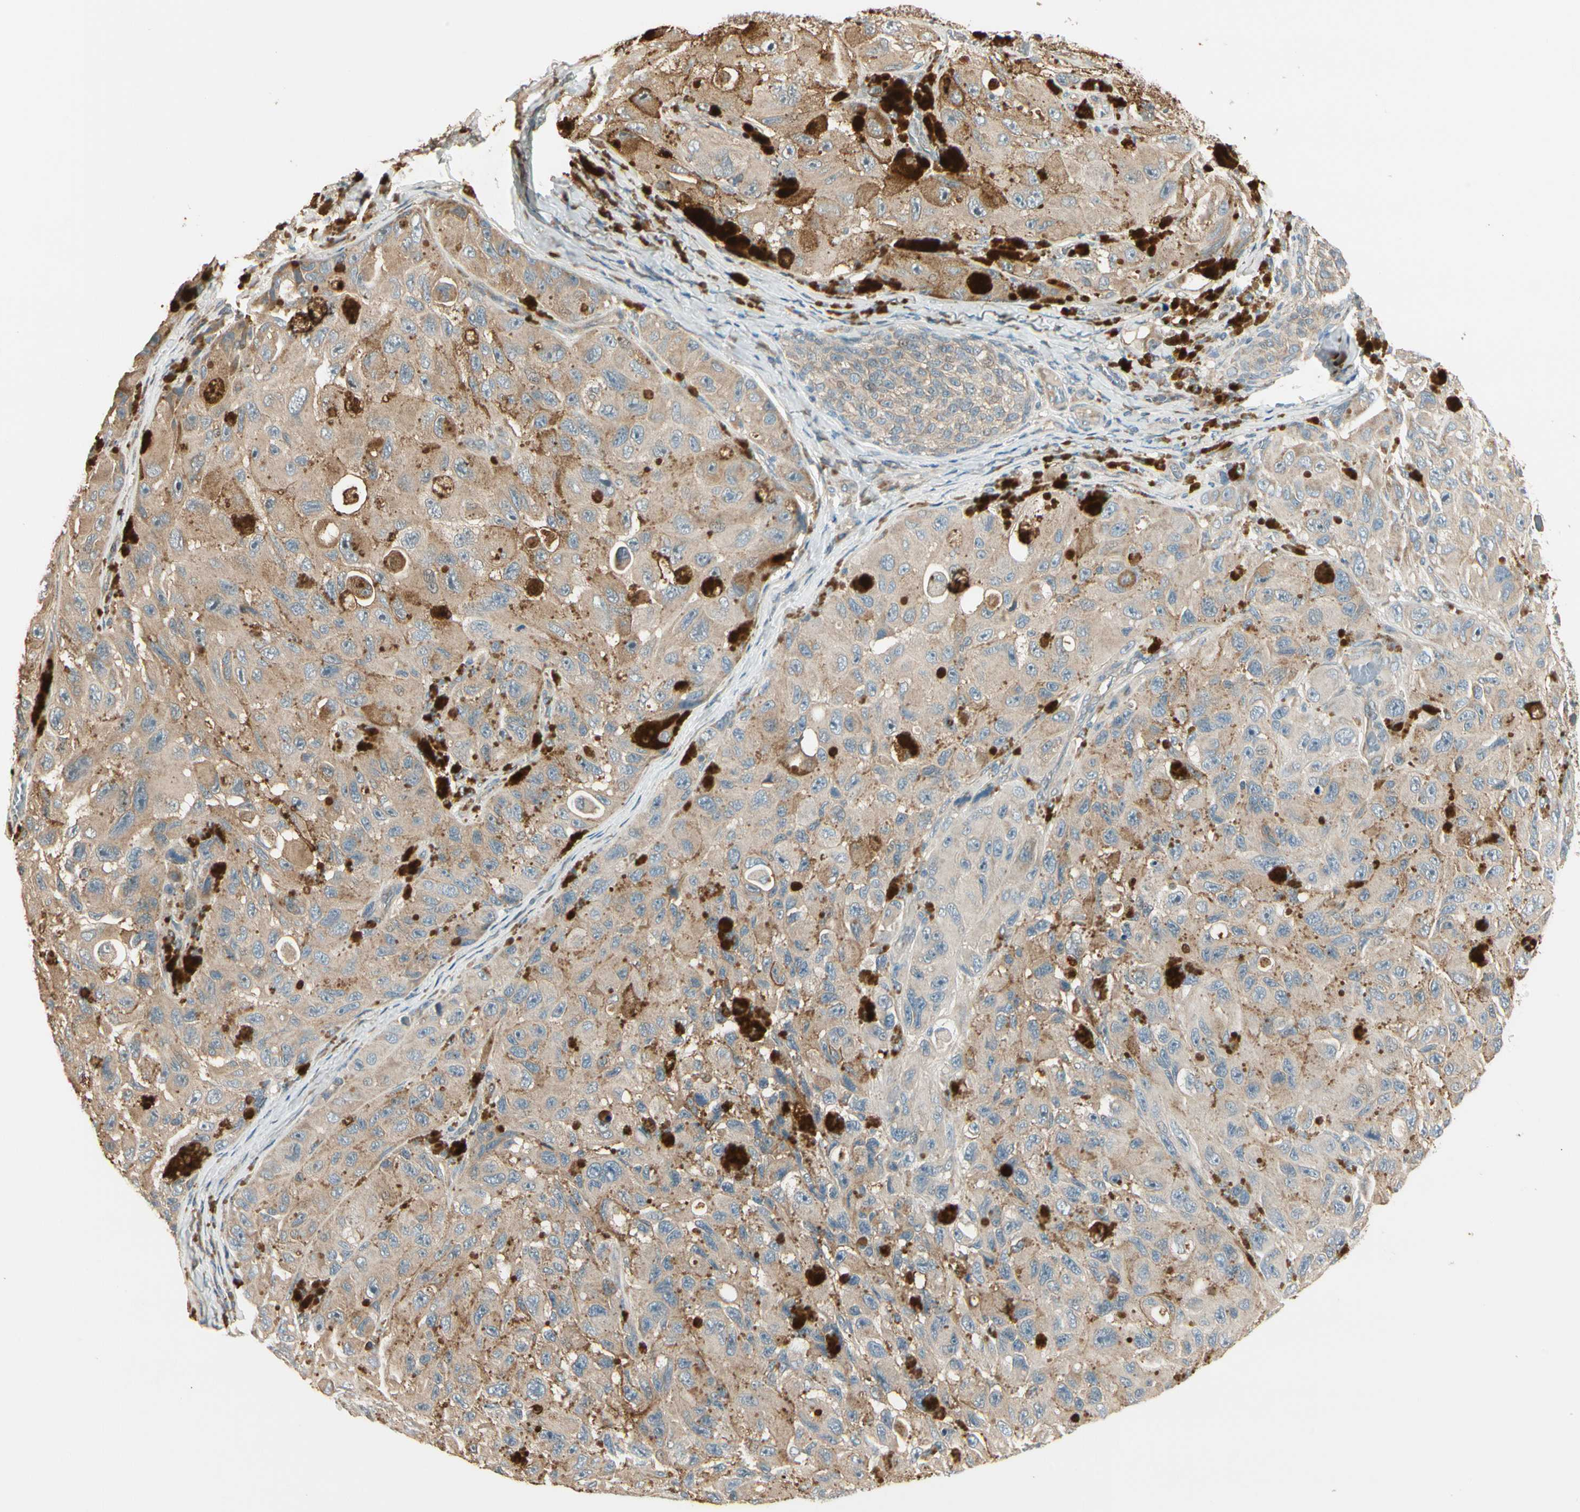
{"staining": {"intensity": "weak", "quantity": ">75%", "location": "cytoplasmic/membranous"}, "tissue": "melanoma", "cell_type": "Tumor cells", "image_type": "cancer", "snomed": [{"axis": "morphology", "description": "Malignant melanoma, NOS"}, {"axis": "topography", "description": "Skin"}], "caption": "Weak cytoplasmic/membranous positivity is seen in about >75% of tumor cells in malignant melanoma. The staining is performed using DAB (3,3'-diaminobenzidine) brown chromogen to label protein expression. The nuclei are counter-stained blue using hematoxylin.", "gene": "TNFRSF21", "patient": {"sex": "female", "age": 73}}